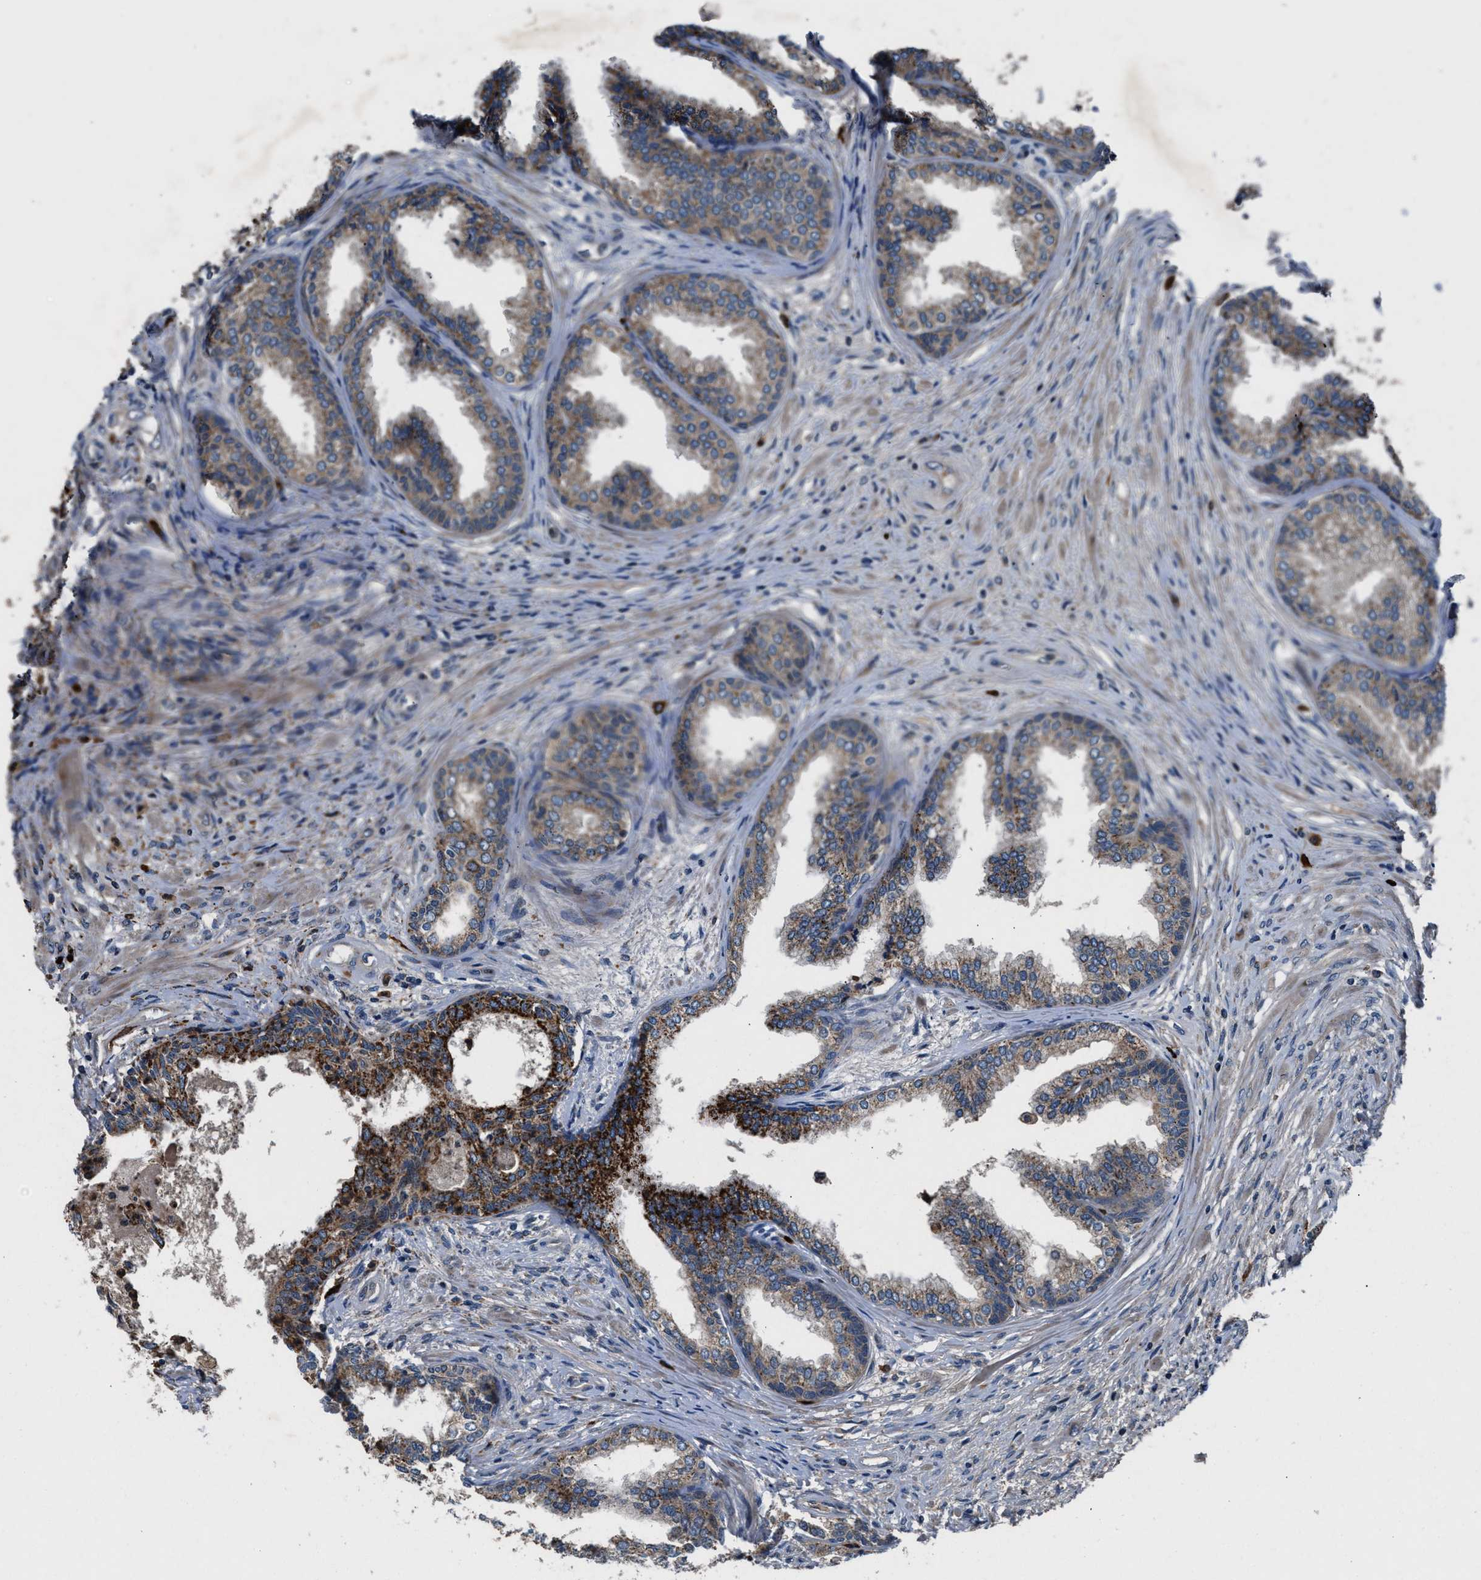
{"staining": {"intensity": "strong", "quantity": ">75%", "location": "cytoplasmic/membranous"}, "tissue": "prostate", "cell_type": "Glandular cells", "image_type": "normal", "snomed": [{"axis": "morphology", "description": "Normal tissue, NOS"}, {"axis": "topography", "description": "Prostate"}], "caption": "Immunohistochemical staining of normal prostate reveals >75% levels of strong cytoplasmic/membranous protein expression in about >75% of glandular cells.", "gene": "FAM221A", "patient": {"sex": "male", "age": 76}}